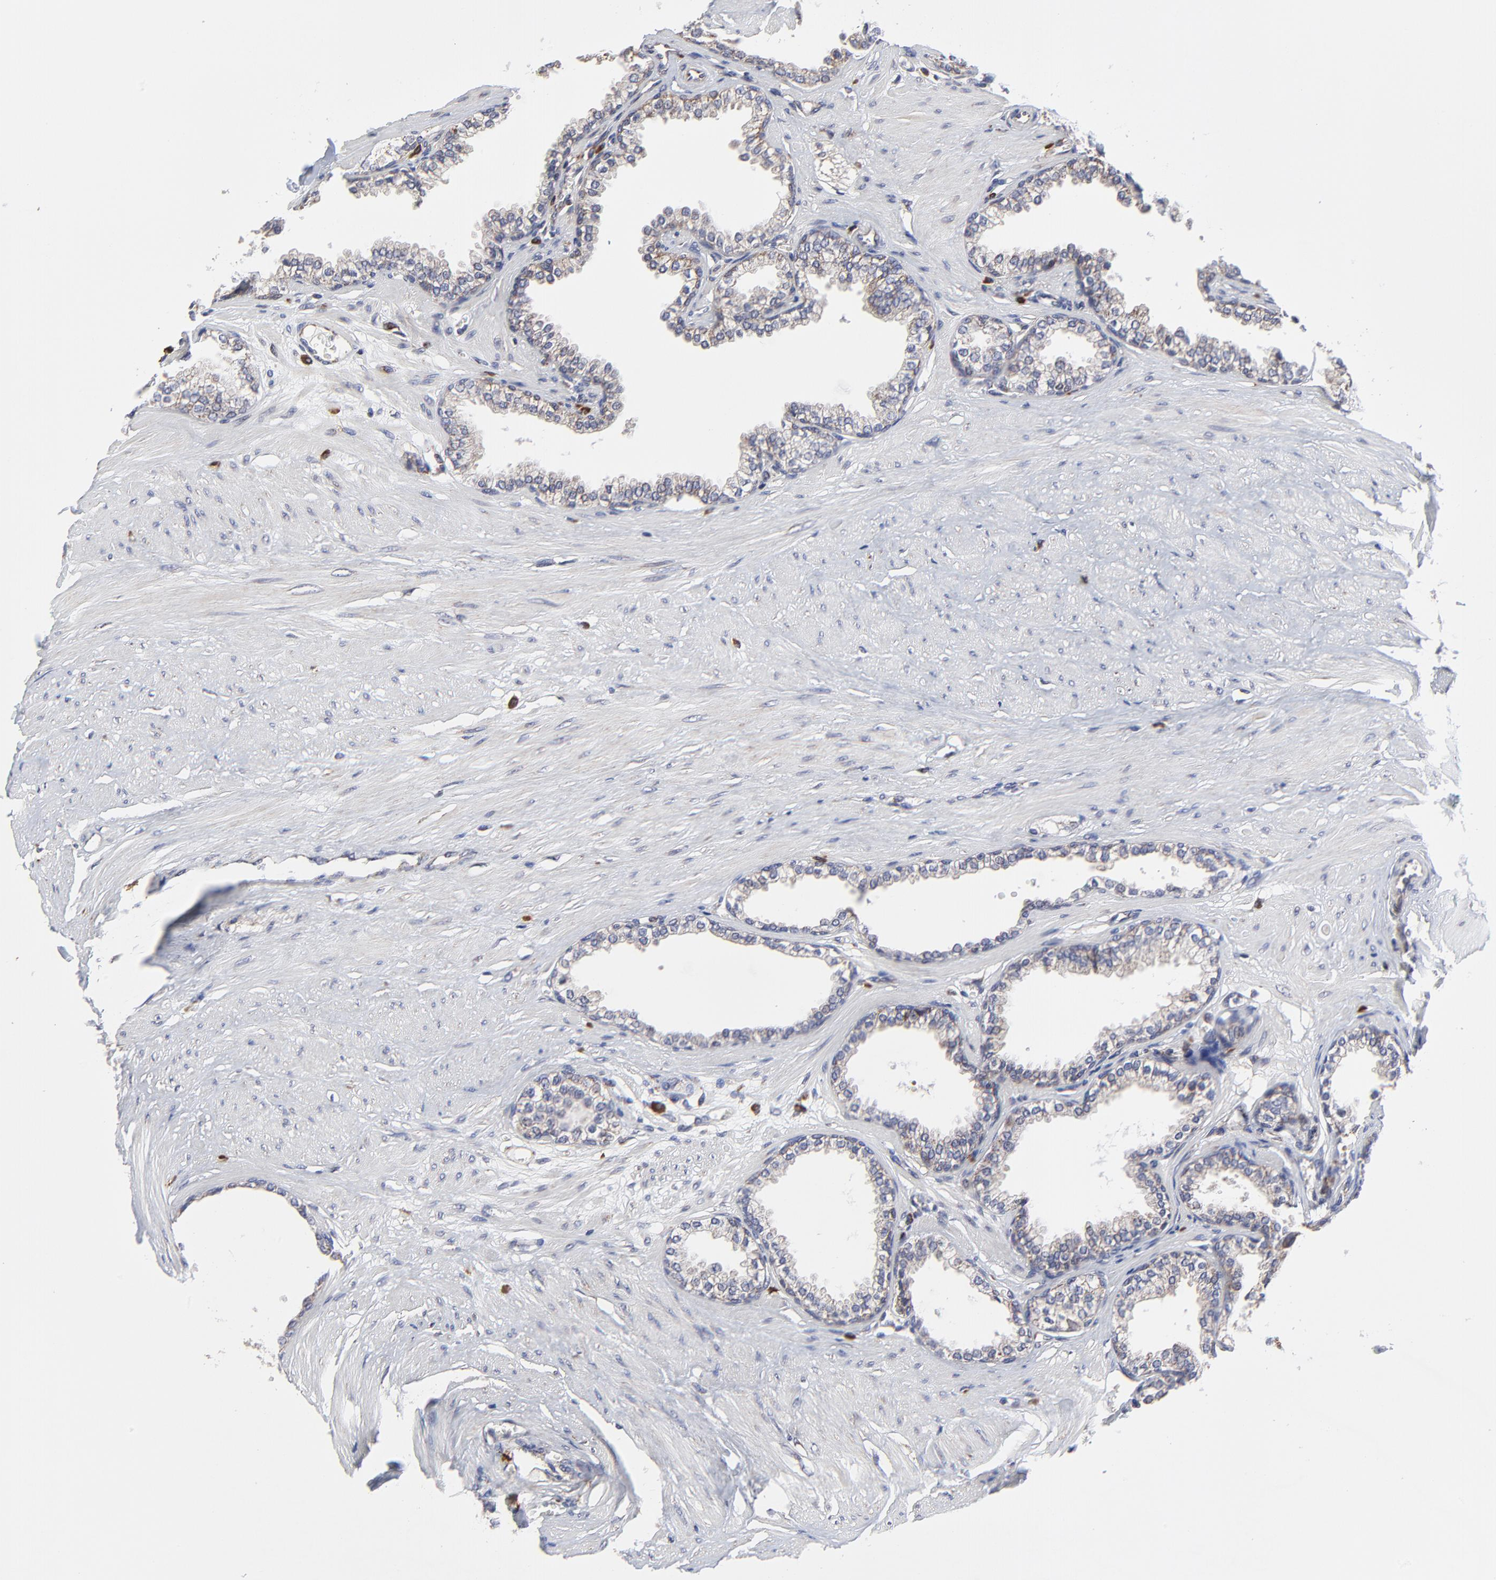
{"staining": {"intensity": "negative", "quantity": "none", "location": "none"}, "tissue": "prostate", "cell_type": "Glandular cells", "image_type": "normal", "snomed": [{"axis": "morphology", "description": "Normal tissue, NOS"}, {"axis": "topography", "description": "Prostate"}], "caption": "Protein analysis of unremarkable prostate exhibits no significant positivity in glandular cells.", "gene": "ZNF550", "patient": {"sex": "male", "age": 64}}